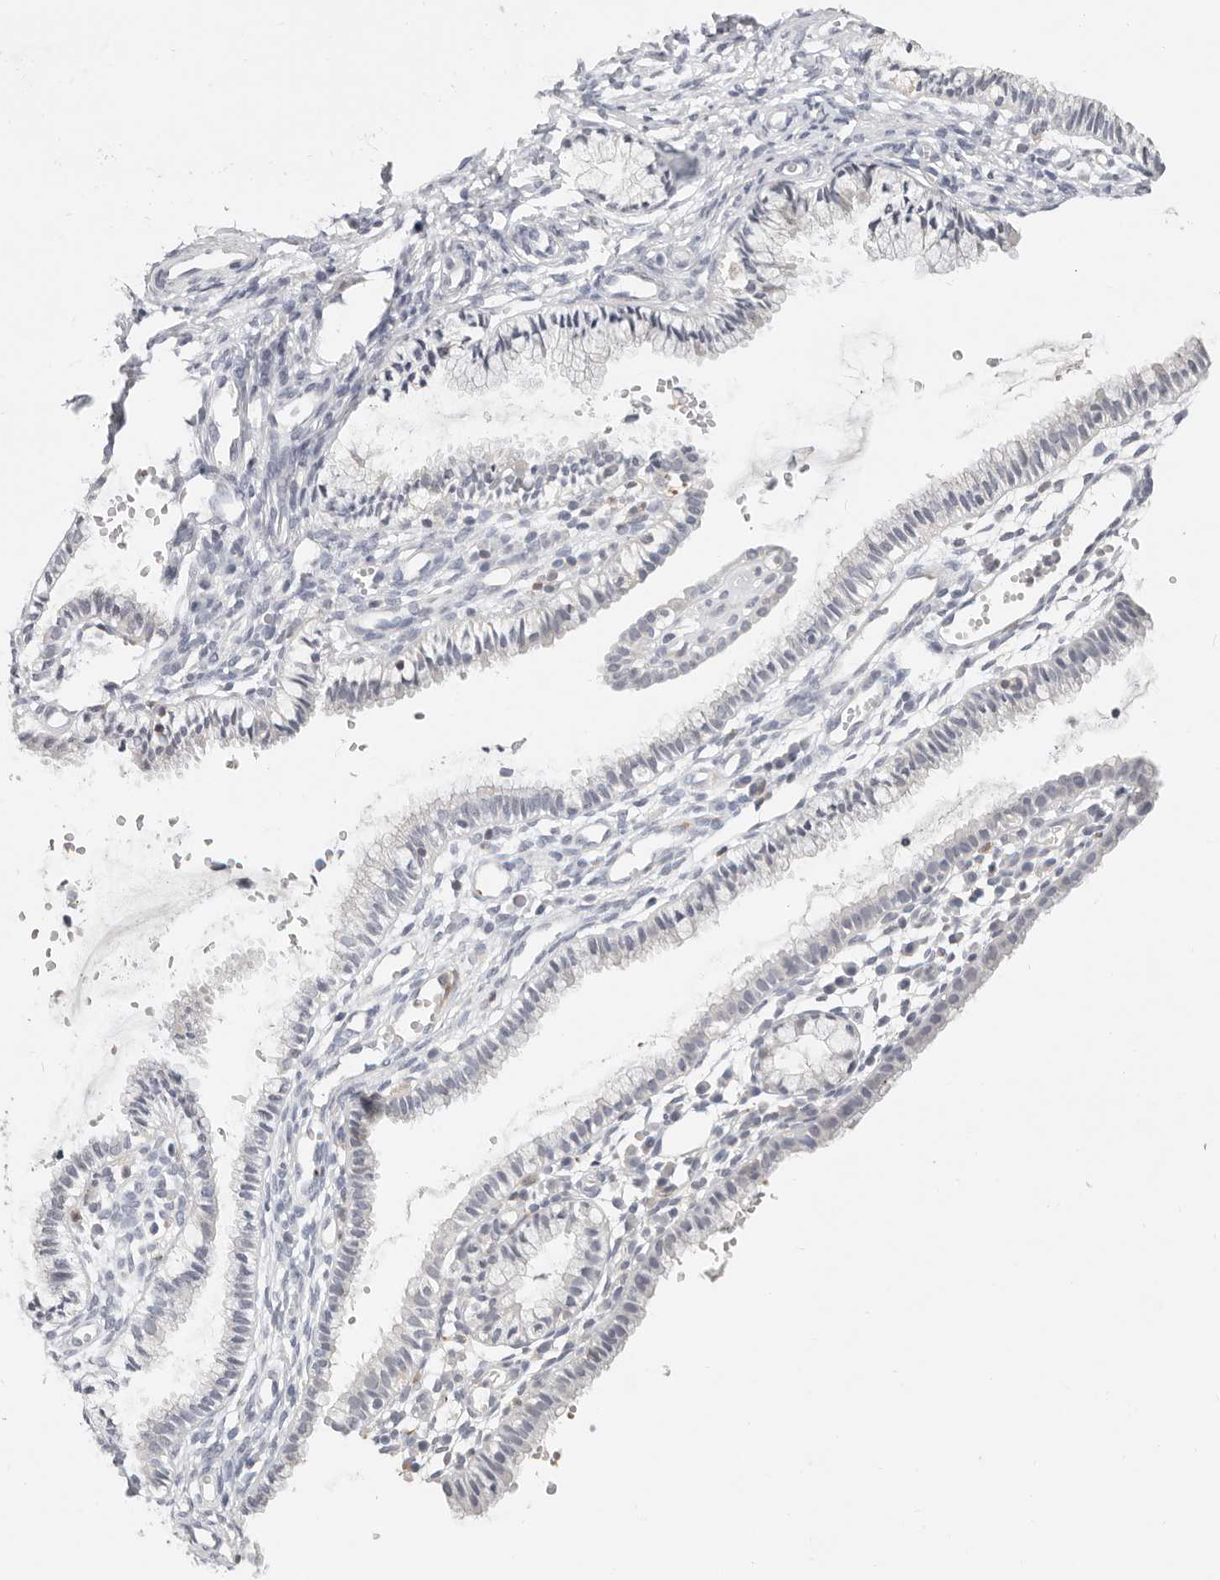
{"staining": {"intensity": "negative", "quantity": "none", "location": "none"}, "tissue": "cervix", "cell_type": "Glandular cells", "image_type": "normal", "snomed": [{"axis": "morphology", "description": "Normal tissue, NOS"}, {"axis": "topography", "description": "Cervix"}], "caption": "High power microscopy image of an IHC histopathology image of benign cervix, revealing no significant staining in glandular cells.", "gene": "TMEM63B", "patient": {"sex": "female", "age": 27}}